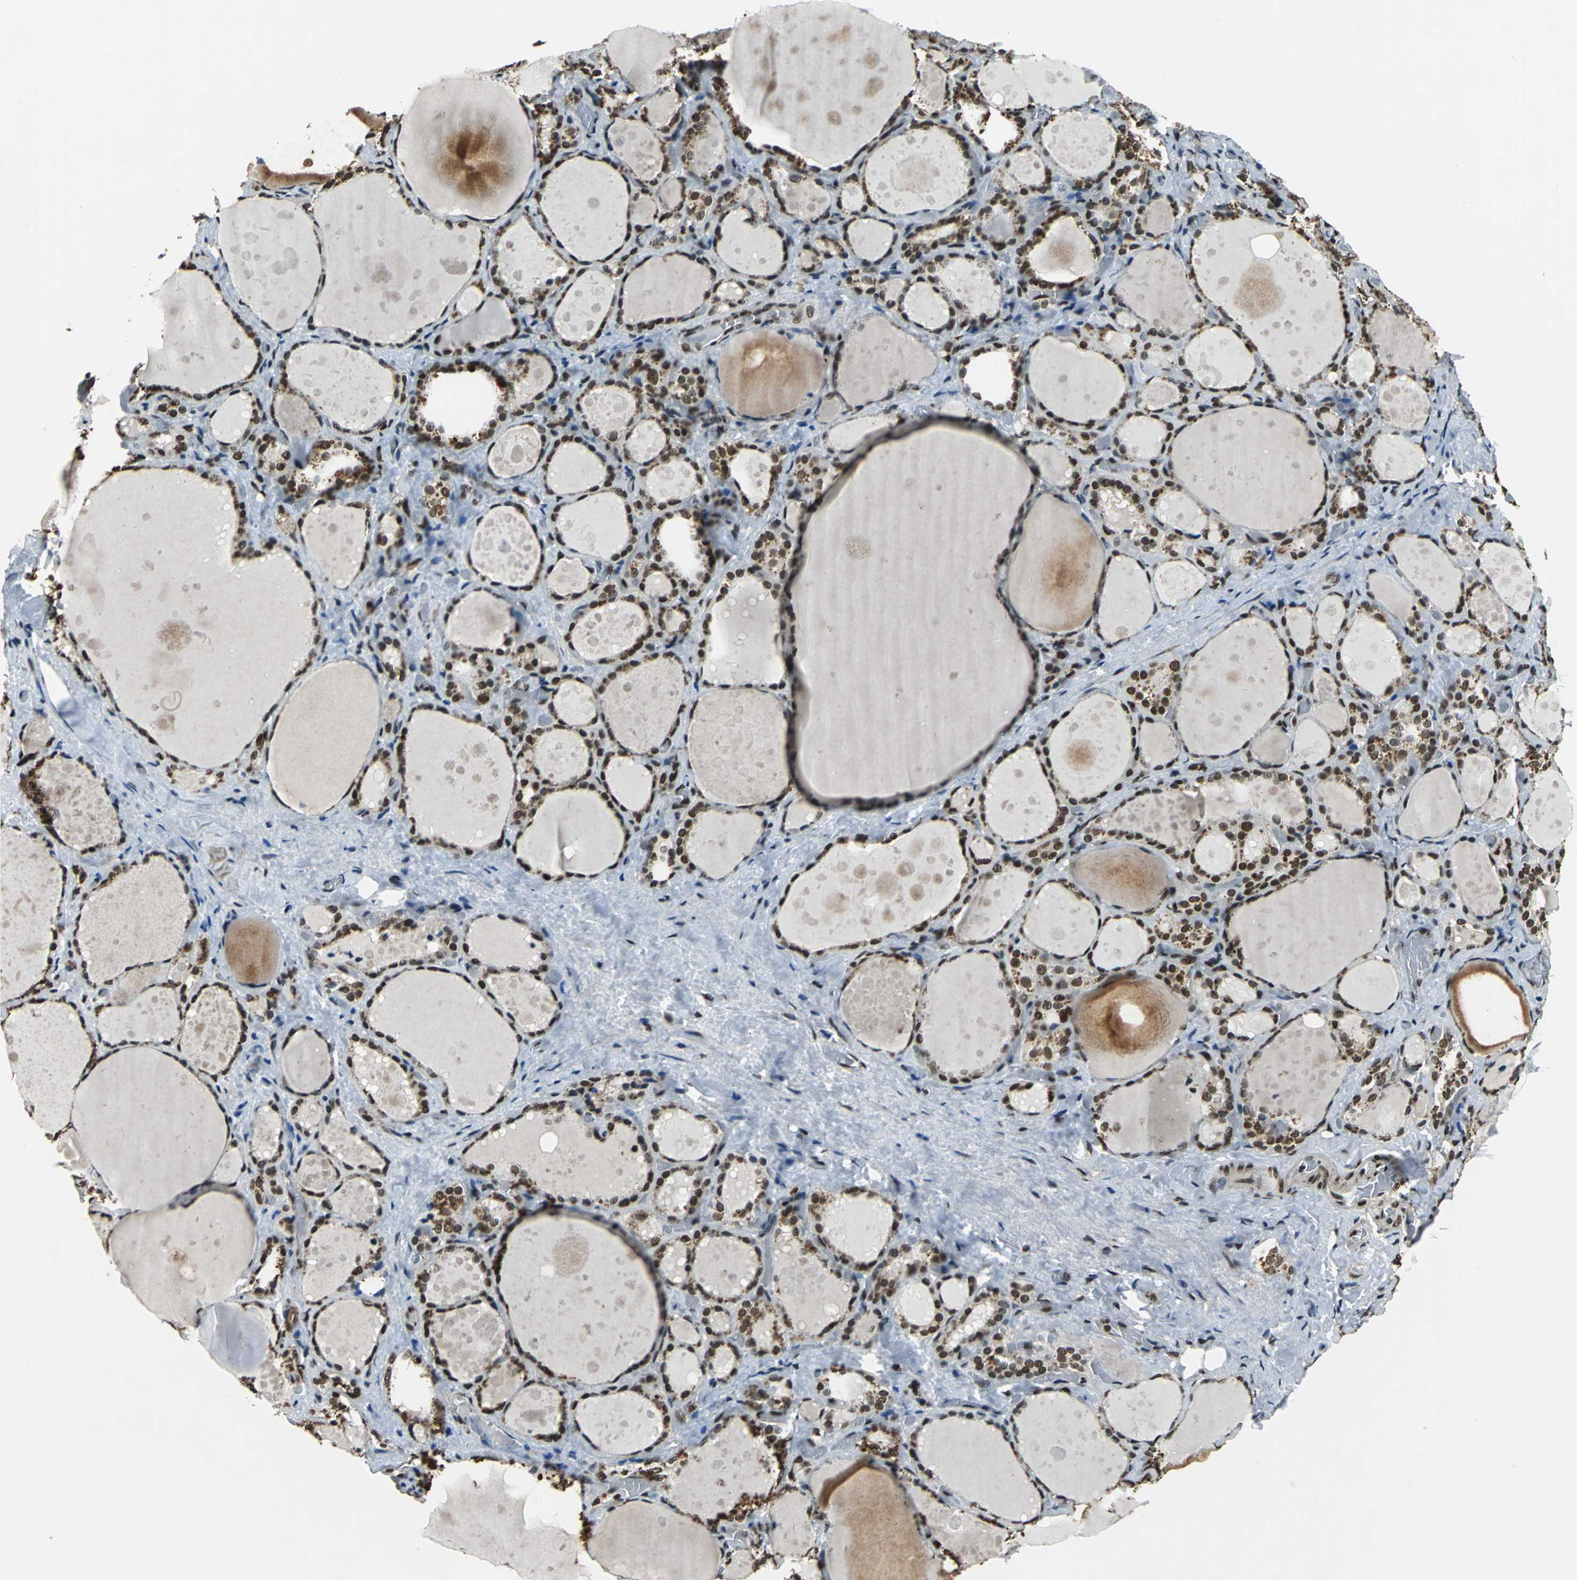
{"staining": {"intensity": "strong", "quantity": ">75%", "location": "nuclear"}, "tissue": "thyroid gland", "cell_type": "Glandular cells", "image_type": "normal", "snomed": [{"axis": "morphology", "description": "Normal tissue, NOS"}, {"axis": "topography", "description": "Thyroid gland"}], "caption": "Immunohistochemical staining of benign human thyroid gland shows >75% levels of strong nuclear protein positivity in about >75% of glandular cells.", "gene": "RBM14", "patient": {"sex": "female", "age": 75}}